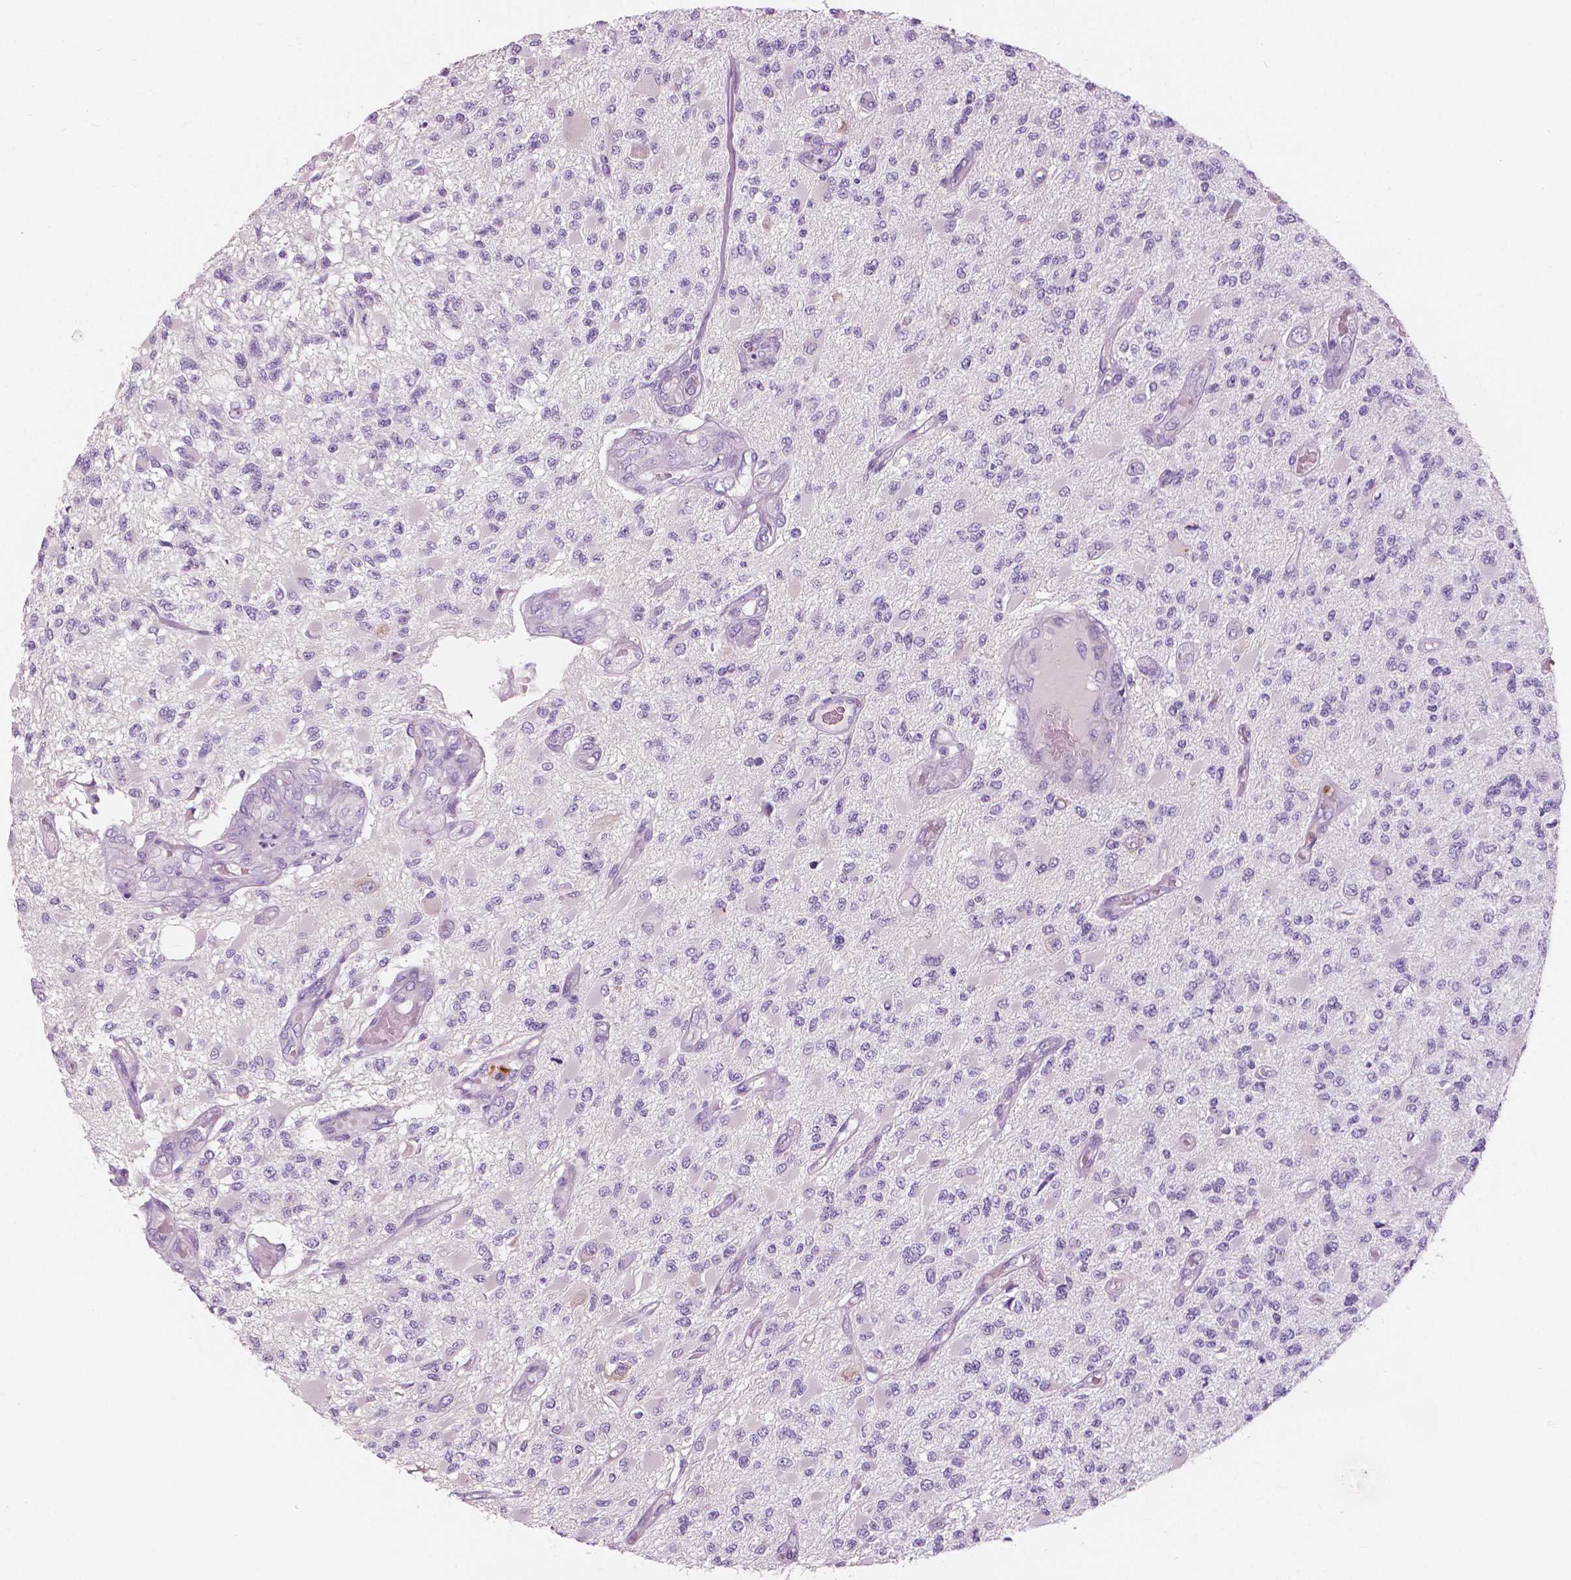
{"staining": {"intensity": "negative", "quantity": "none", "location": "none"}, "tissue": "glioma", "cell_type": "Tumor cells", "image_type": "cancer", "snomed": [{"axis": "morphology", "description": "Glioma, malignant, High grade"}, {"axis": "topography", "description": "Brain"}], "caption": "Human glioma stained for a protein using IHC demonstrates no expression in tumor cells.", "gene": "CXCR2", "patient": {"sex": "female", "age": 63}}